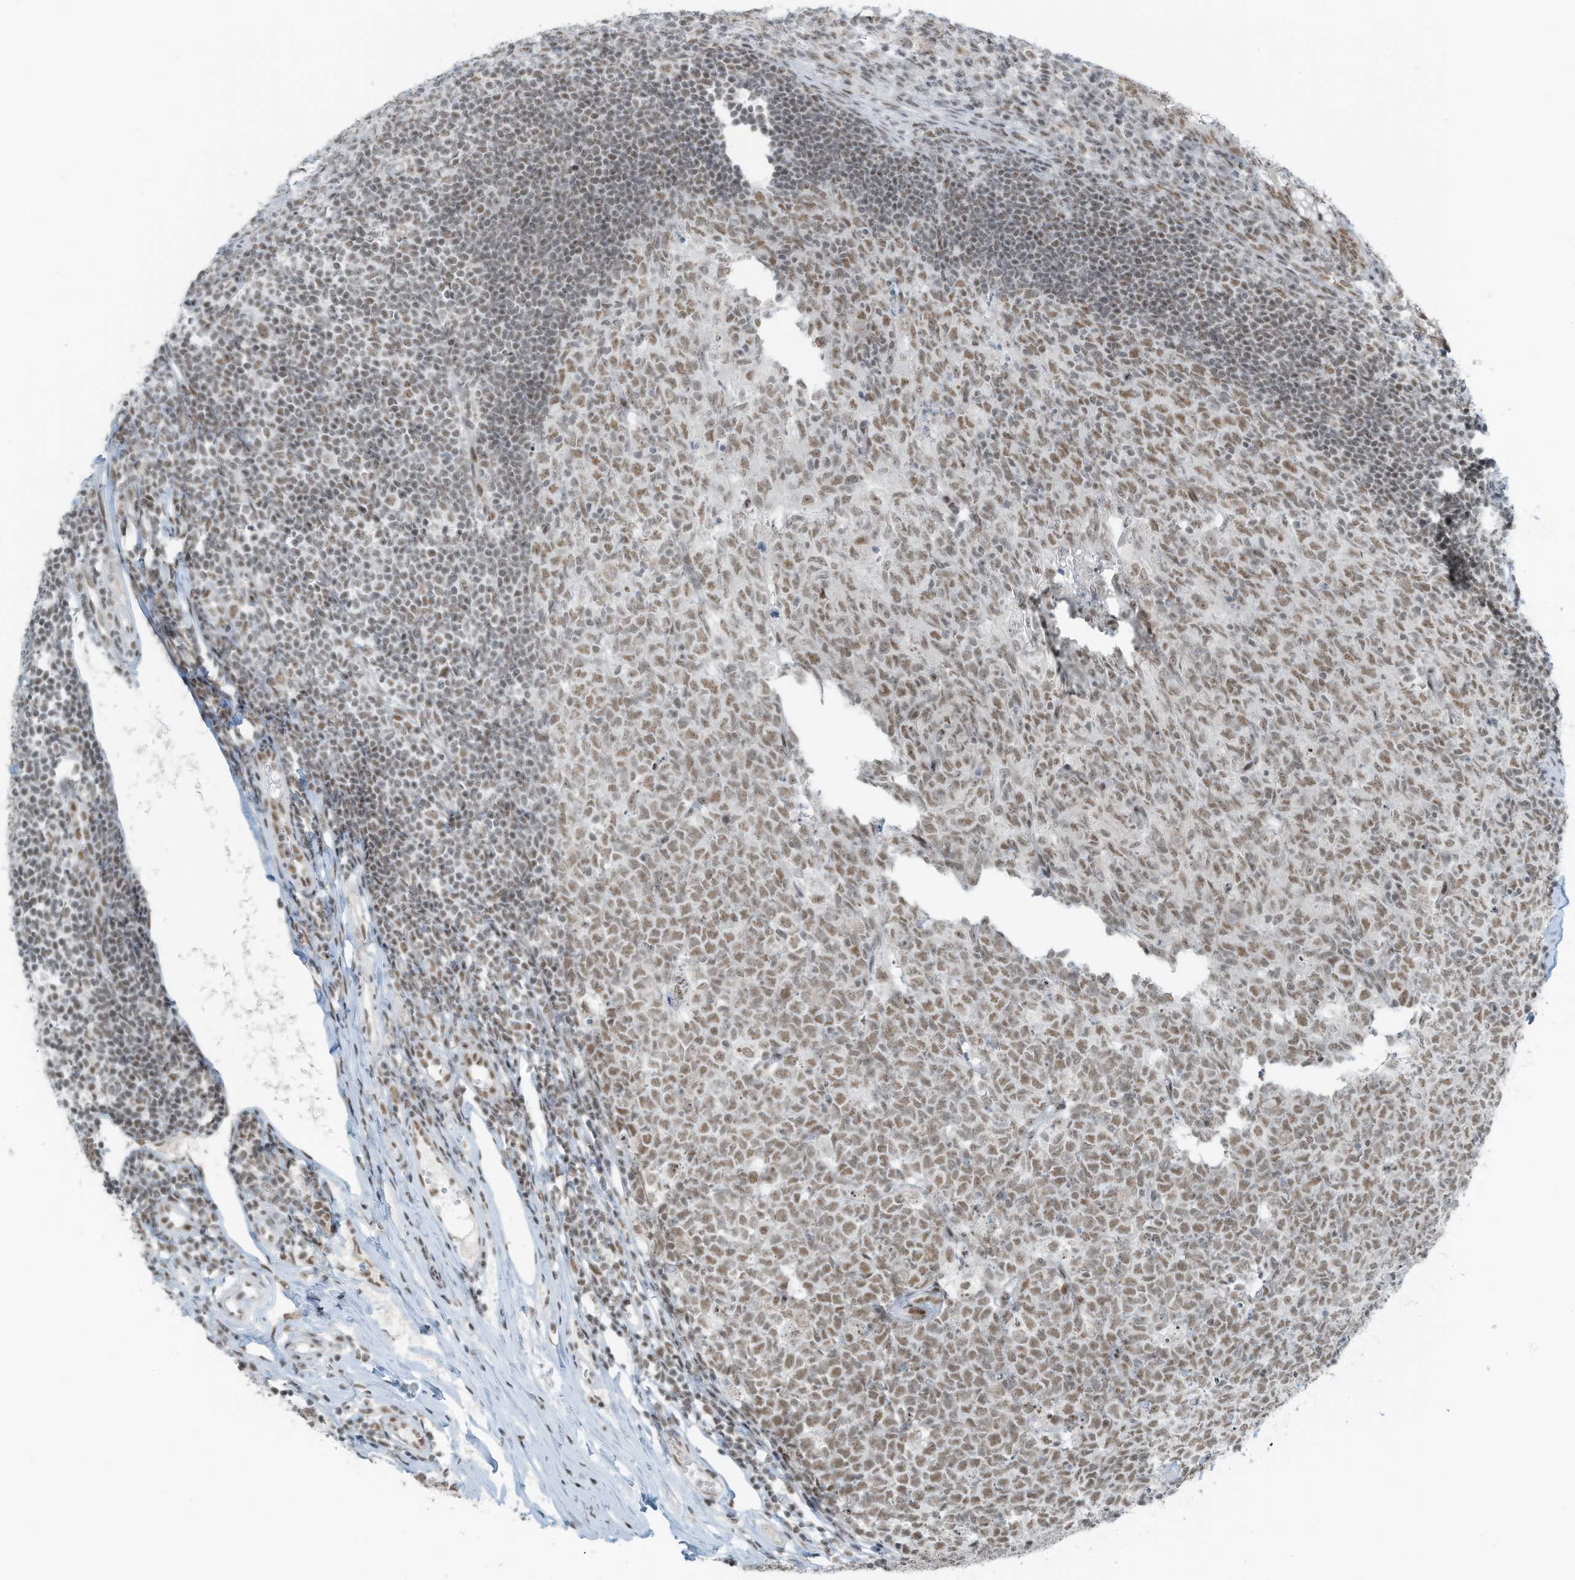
{"staining": {"intensity": "moderate", "quantity": ">75%", "location": "nuclear"}, "tissue": "appendix", "cell_type": "Glandular cells", "image_type": "normal", "snomed": [{"axis": "morphology", "description": "Normal tissue, NOS"}, {"axis": "topography", "description": "Appendix"}], "caption": "Appendix stained with IHC reveals moderate nuclear expression in approximately >75% of glandular cells.", "gene": "WRNIP1", "patient": {"sex": "male", "age": 14}}